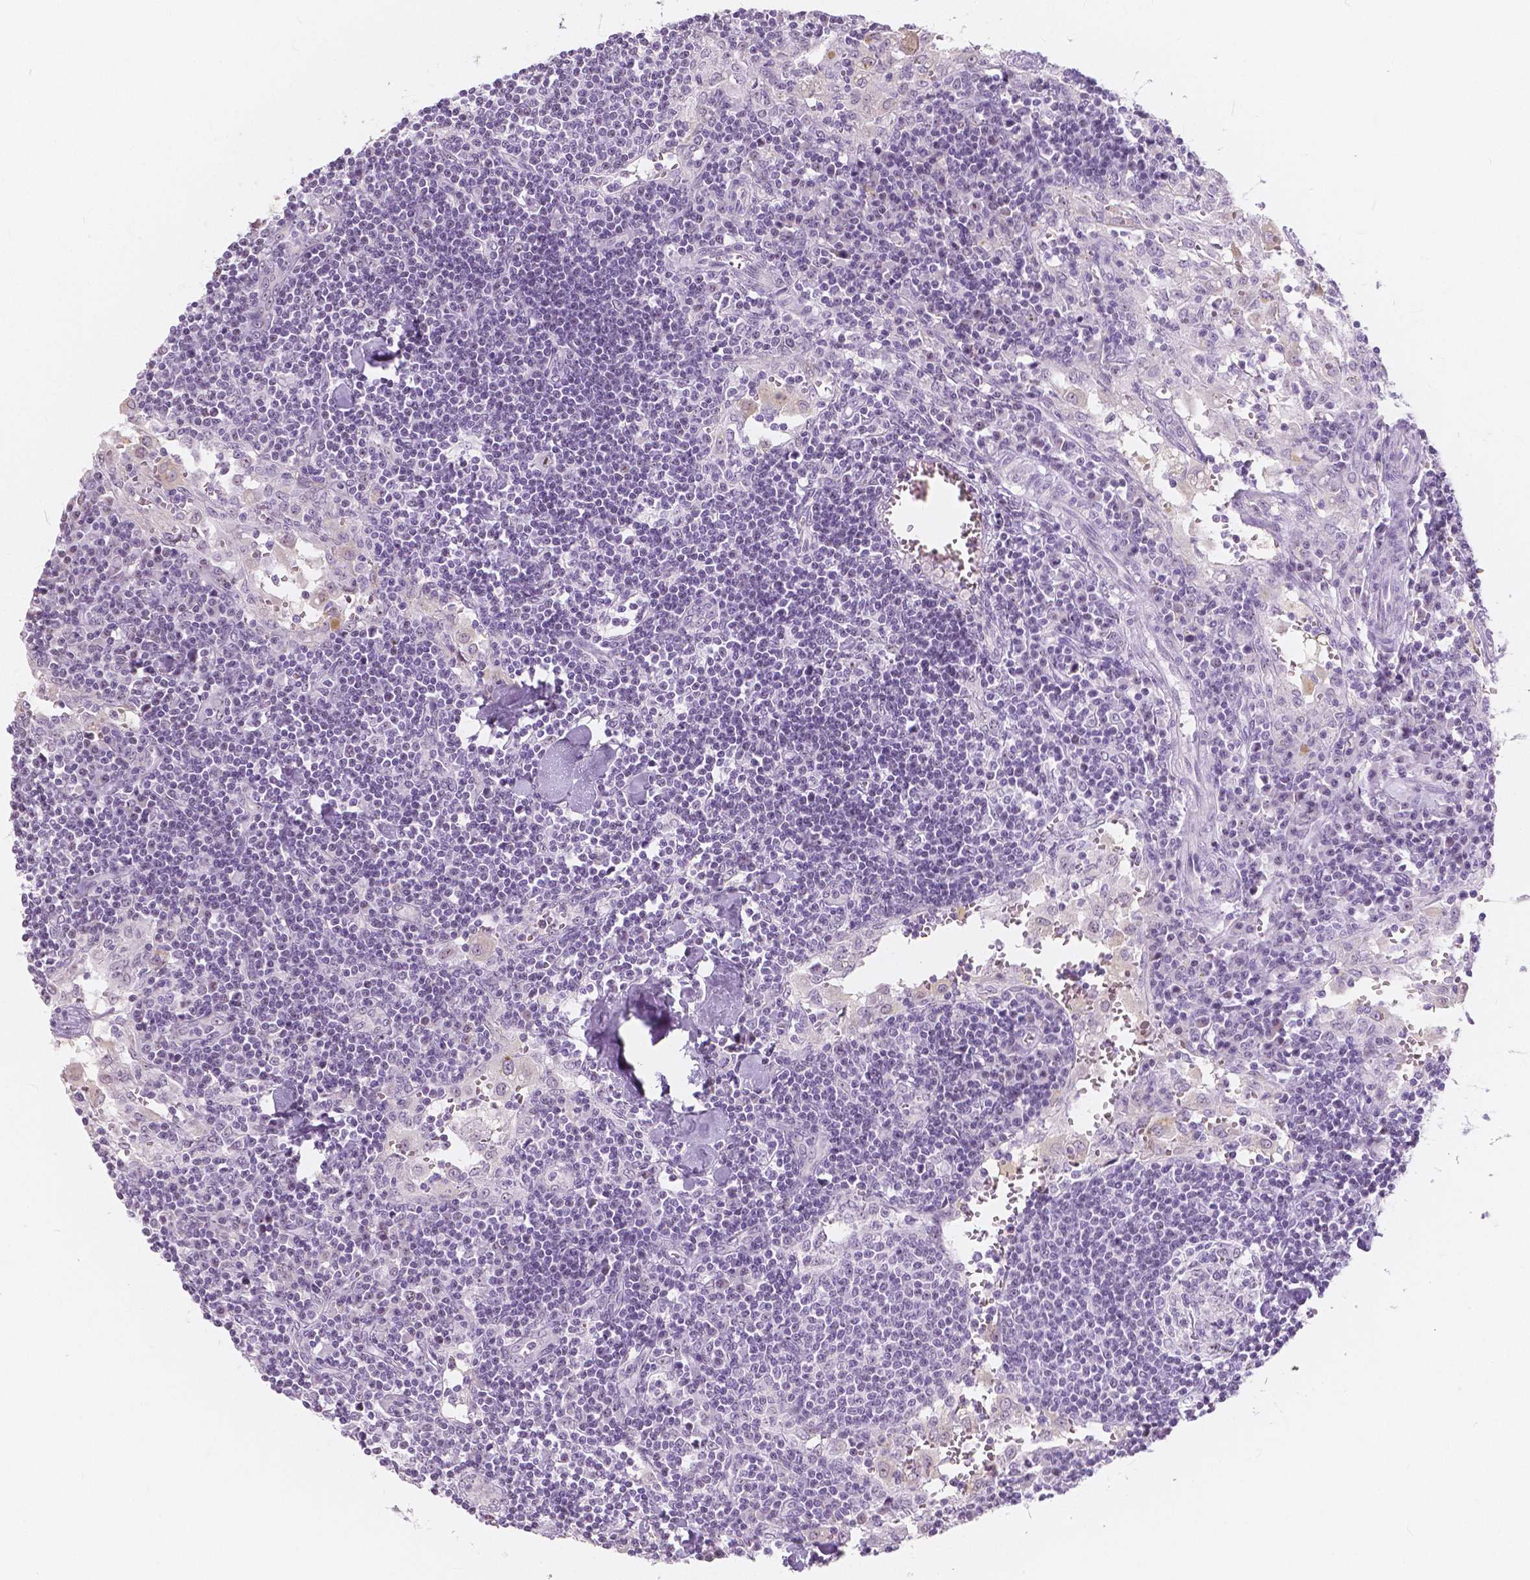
{"staining": {"intensity": "moderate", "quantity": "<25%", "location": "nuclear"}, "tissue": "lymph node", "cell_type": "Germinal center cells", "image_type": "normal", "snomed": [{"axis": "morphology", "description": "Normal tissue, NOS"}, {"axis": "topography", "description": "Lymph node"}], "caption": "Brown immunohistochemical staining in normal lymph node shows moderate nuclear expression in approximately <25% of germinal center cells.", "gene": "NOLC1", "patient": {"sex": "male", "age": 55}}